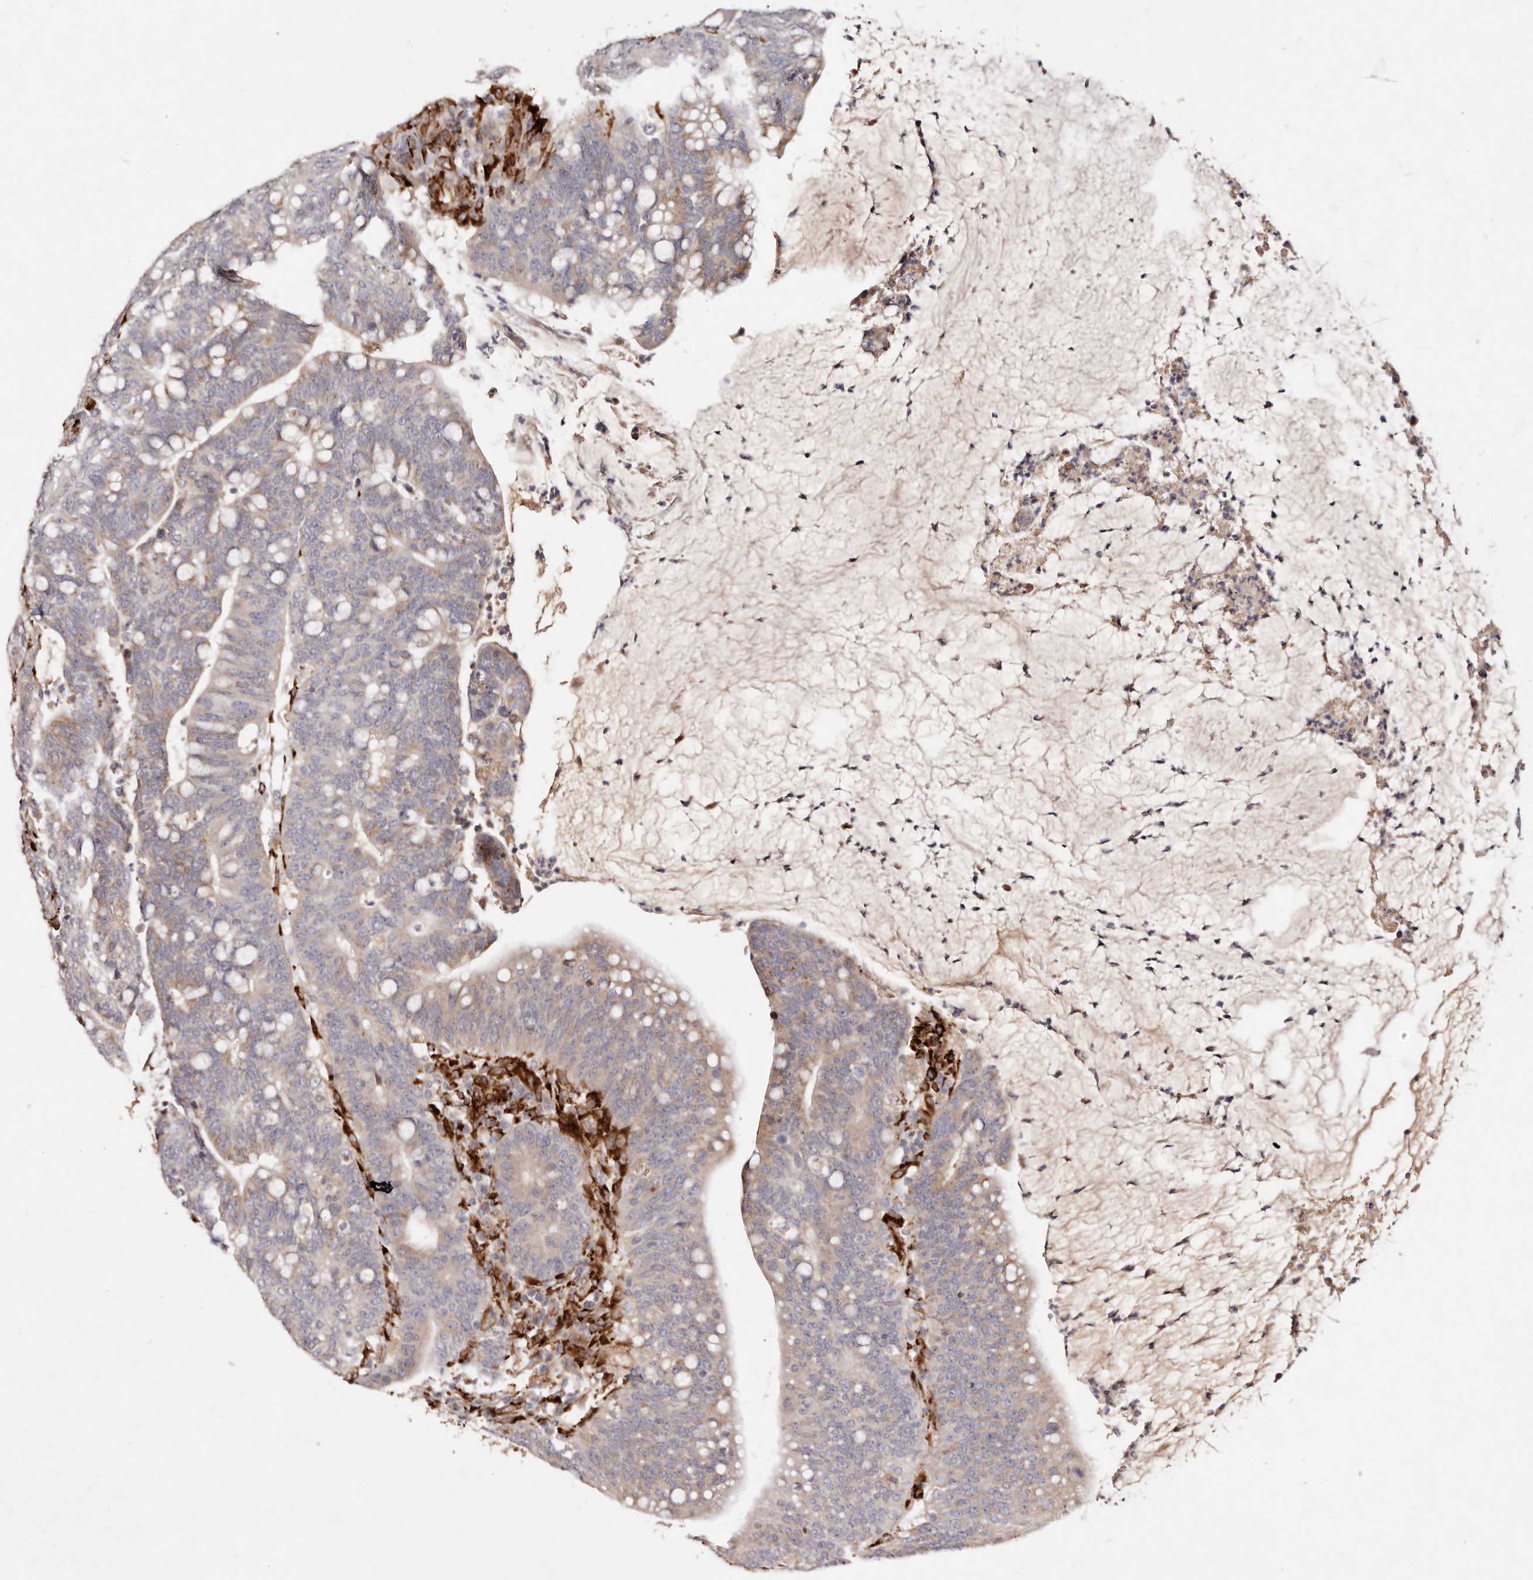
{"staining": {"intensity": "weak", "quantity": "25%-75%", "location": "cytoplasmic/membranous"}, "tissue": "colorectal cancer", "cell_type": "Tumor cells", "image_type": "cancer", "snomed": [{"axis": "morphology", "description": "Adenocarcinoma, NOS"}, {"axis": "topography", "description": "Colon"}], "caption": "A brown stain highlights weak cytoplasmic/membranous expression of a protein in adenocarcinoma (colorectal) tumor cells.", "gene": "SERPINH1", "patient": {"sex": "female", "age": 66}}